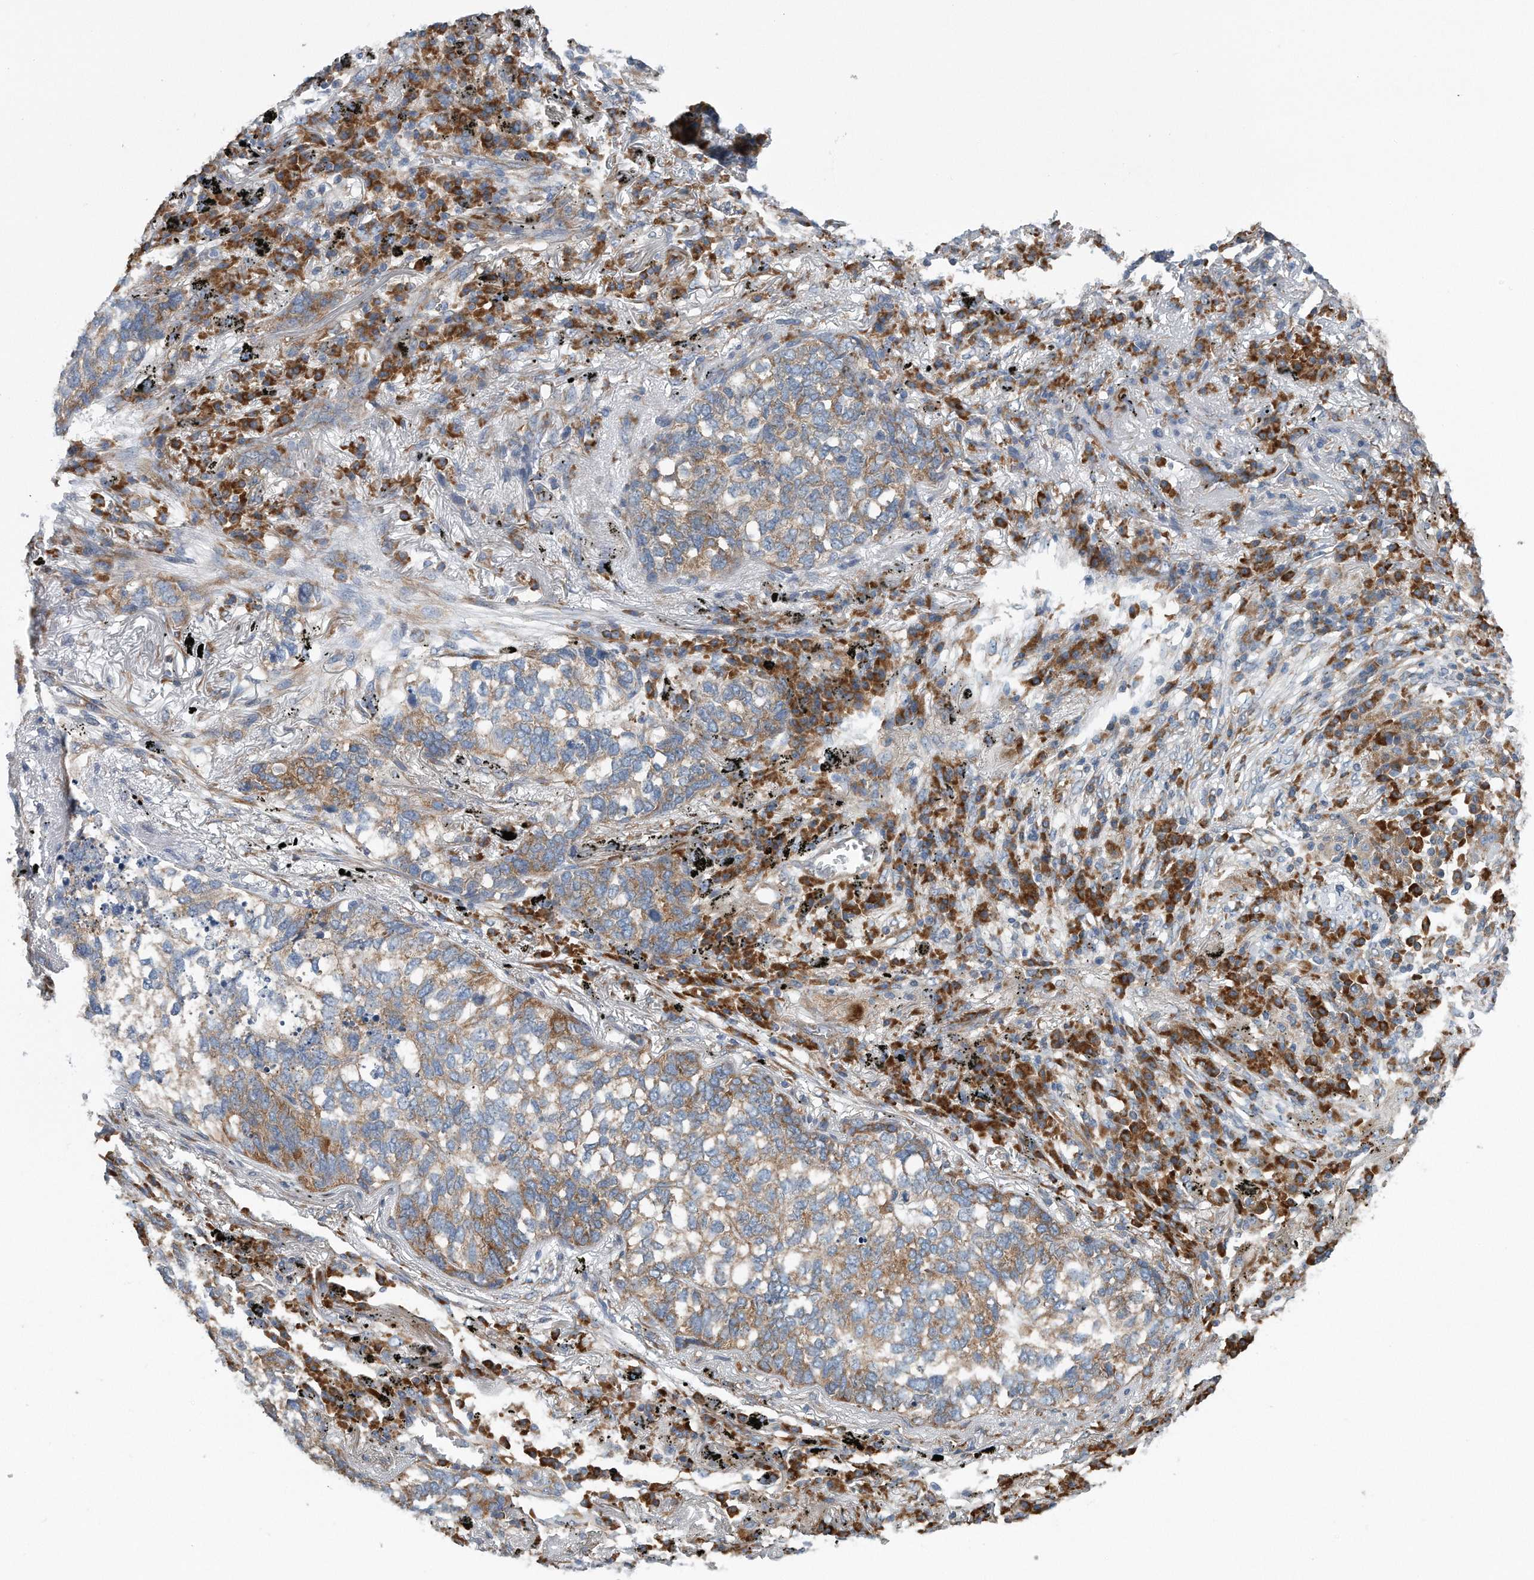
{"staining": {"intensity": "moderate", "quantity": "25%-75%", "location": "cytoplasmic/membranous"}, "tissue": "lung cancer", "cell_type": "Tumor cells", "image_type": "cancer", "snomed": [{"axis": "morphology", "description": "Squamous cell carcinoma, NOS"}, {"axis": "topography", "description": "Lung"}], "caption": "The image shows staining of lung cancer, revealing moderate cytoplasmic/membranous protein expression (brown color) within tumor cells.", "gene": "RPL26L1", "patient": {"sex": "female", "age": 63}}